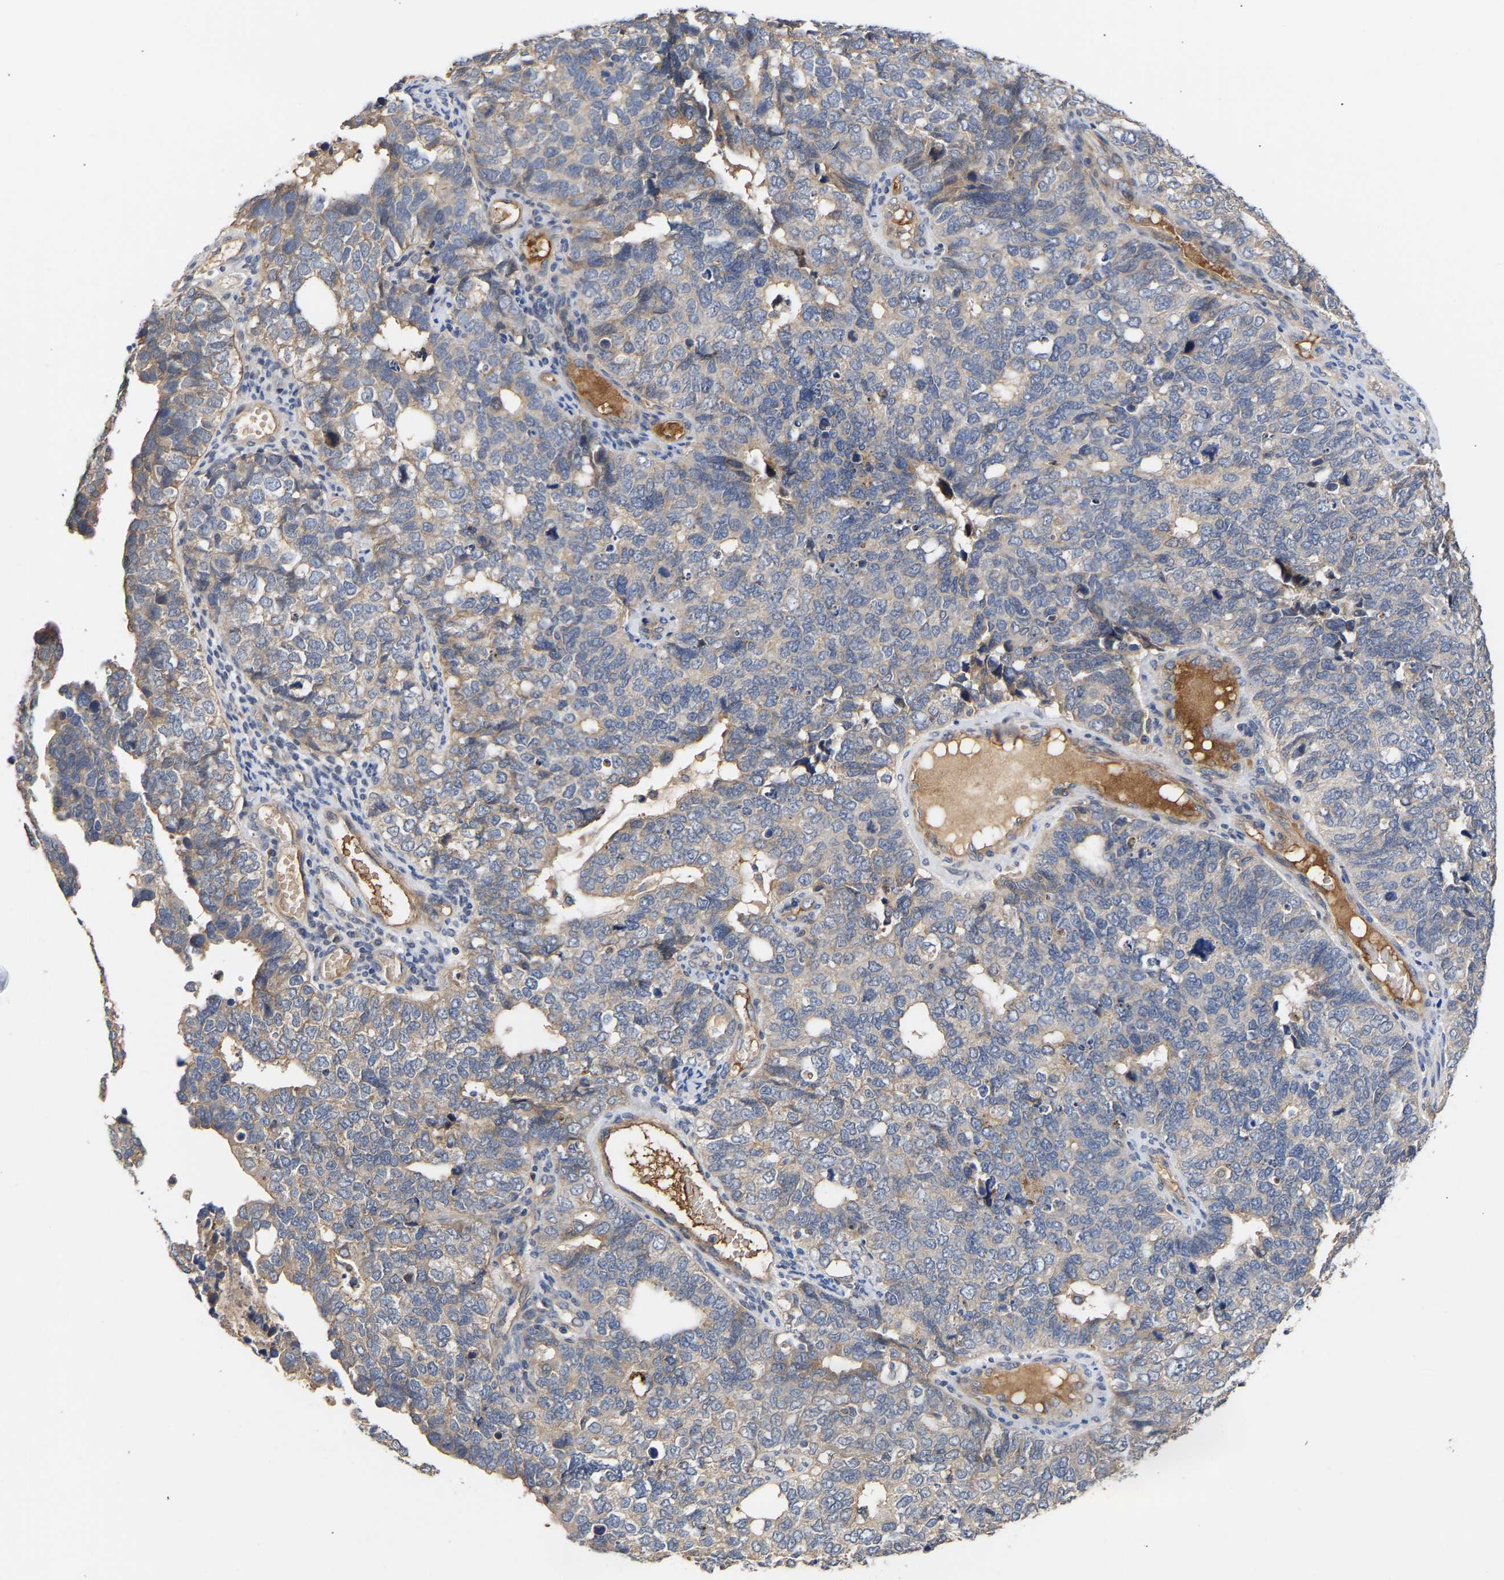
{"staining": {"intensity": "negative", "quantity": "none", "location": "none"}, "tissue": "cervical cancer", "cell_type": "Tumor cells", "image_type": "cancer", "snomed": [{"axis": "morphology", "description": "Squamous cell carcinoma, NOS"}, {"axis": "topography", "description": "Cervix"}], "caption": "Immunohistochemistry (IHC) image of human cervical cancer (squamous cell carcinoma) stained for a protein (brown), which shows no expression in tumor cells.", "gene": "KASH5", "patient": {"sex": "female", "age": 63}}